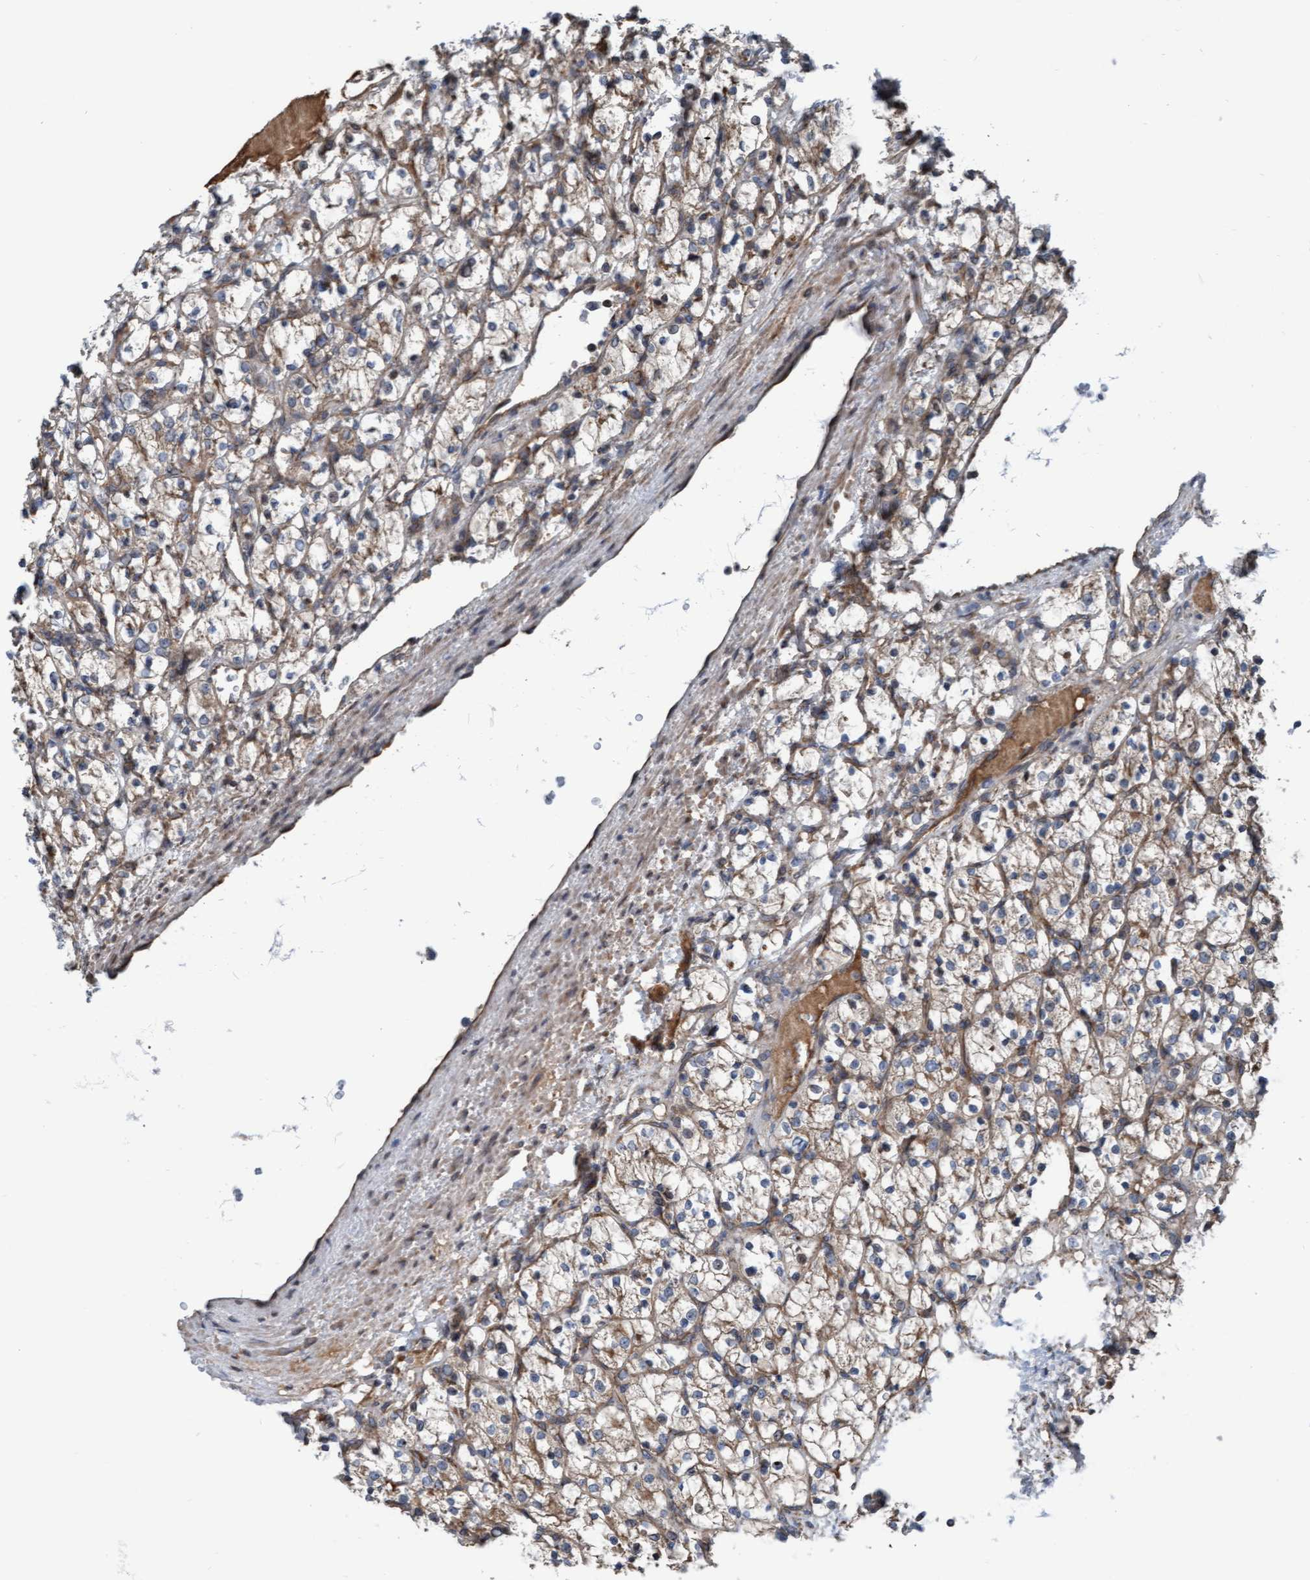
{"staining": {"intensity": "negative", "quantity": "none", "location": "none"}, "tissue": "renal cancer", "cell_type": "Tumor cells", "image_type": "cancer", "snomed": [{"axis": "morphology", "description": "Adenocarcinoma, NOS"}, {"axis": "topography", "description": "Kidney"}], "caption": "A high-resolution histopathology image shows IHC staining of renal adenocarcinoma, which demonstrates no significant positivity in tumor cells. The staining was performed using DAB to visualize the protein expression in brown, while the nuclei were stained in blue with hematoxylin (Magnification: 20x).", "gene": "RAP1GAP2", "patient": {"sex": "female", "age": 69}}